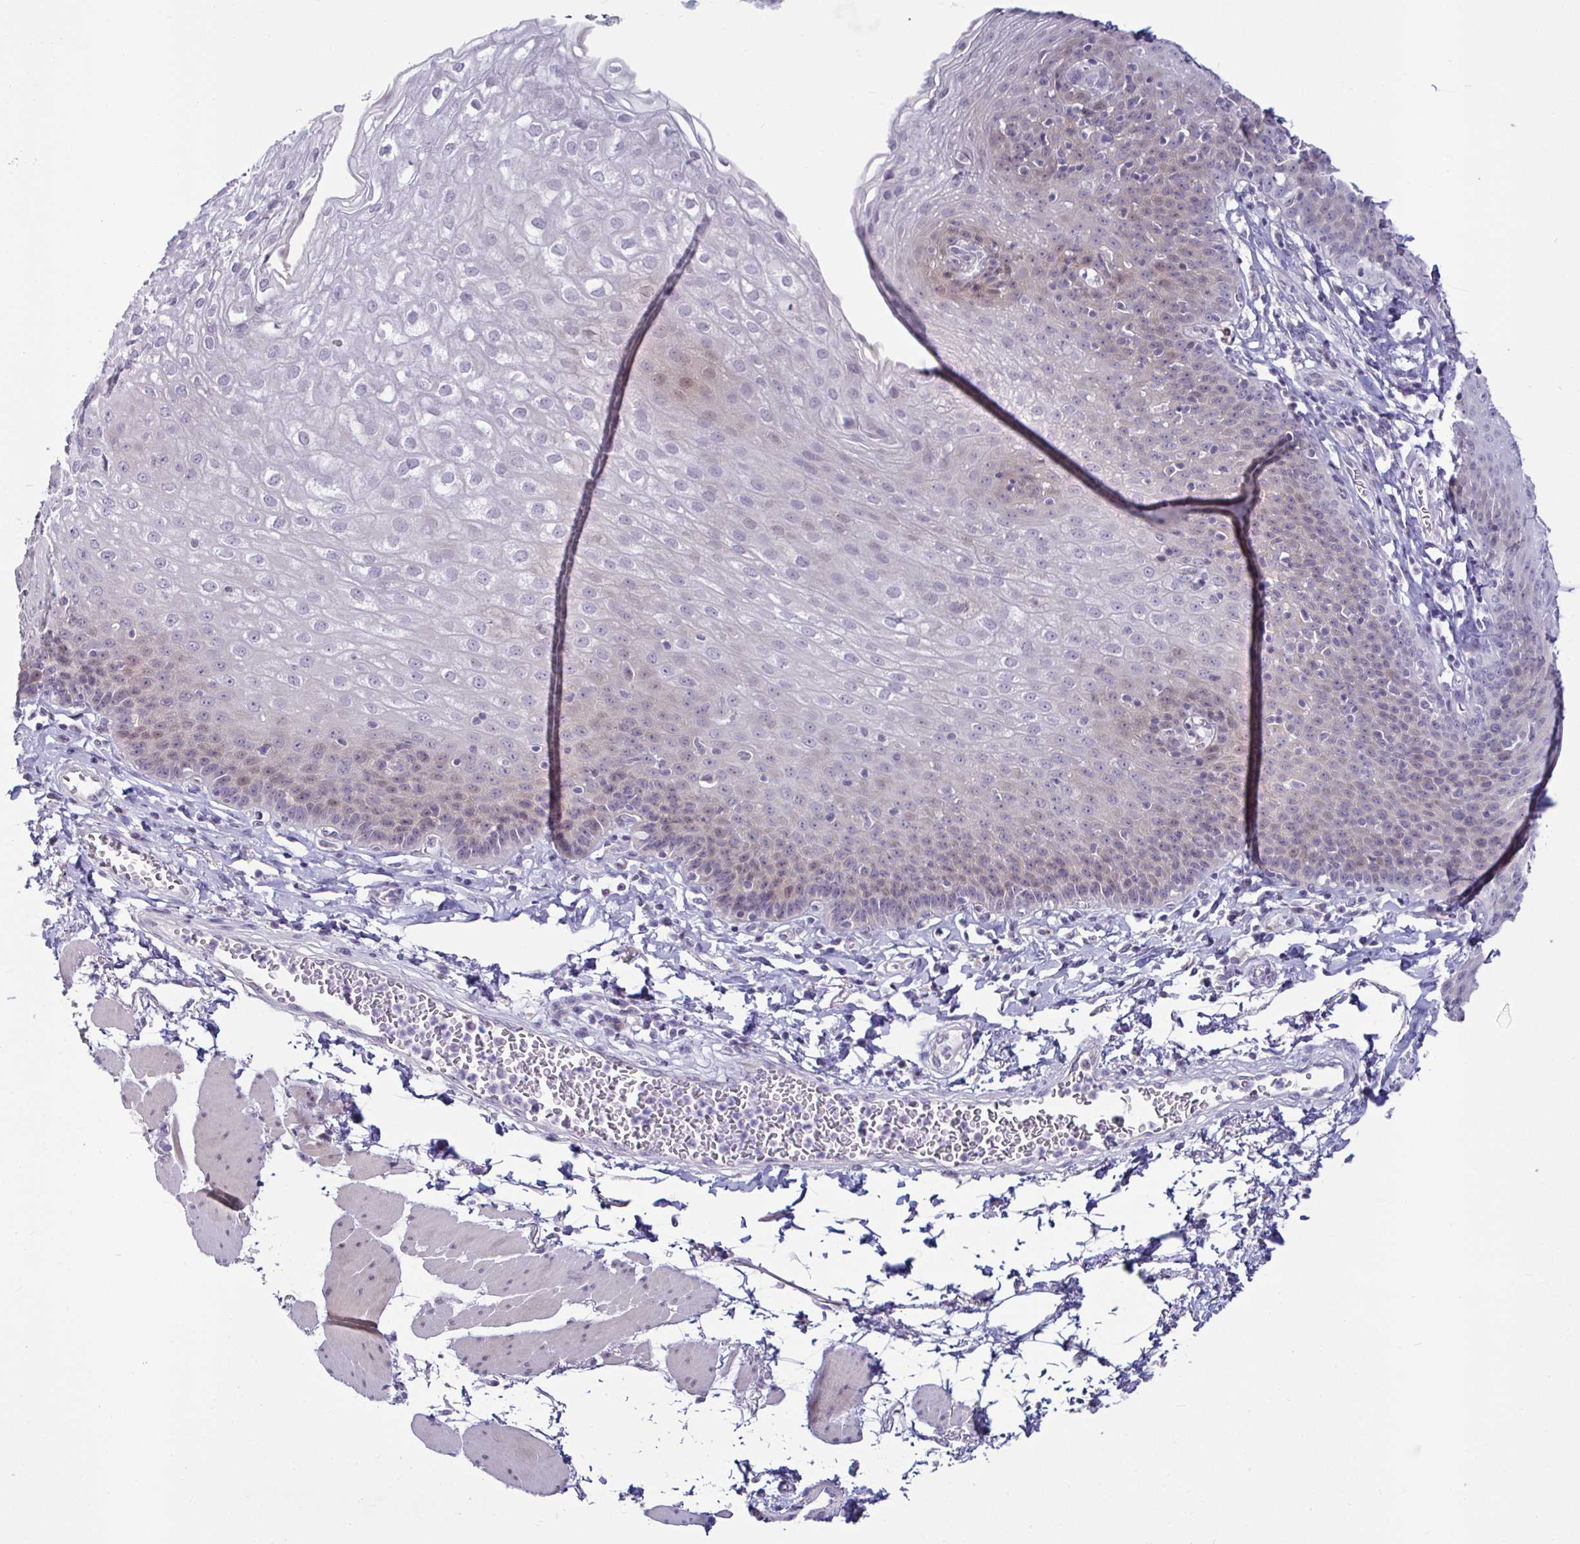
{"staining": {"intensity": "weak", "quantity": "<25%", "location": "nuclear"}, "tissue": "esophagus", "cell_type": "Squamous epithelial cells", "image_type": "normal", "snomed": [{"axis": "morphology", "description": "Normal tissue, NOS"}, {"axis": "topography", "description": "Esophagus"}], "caption": "High power microscopy photomicrograph of an IHC histopathology image of normal esophagus, revealing no significant staining in squamous epithelial cells. (Stains: DAB immunohistochemistry (IHC) with hematoxylin counter stain, Microscopy: brightfield microscopy at high magnification).", "gene": "GSTM1", "patient": {"sex": "female", "age": 81}}